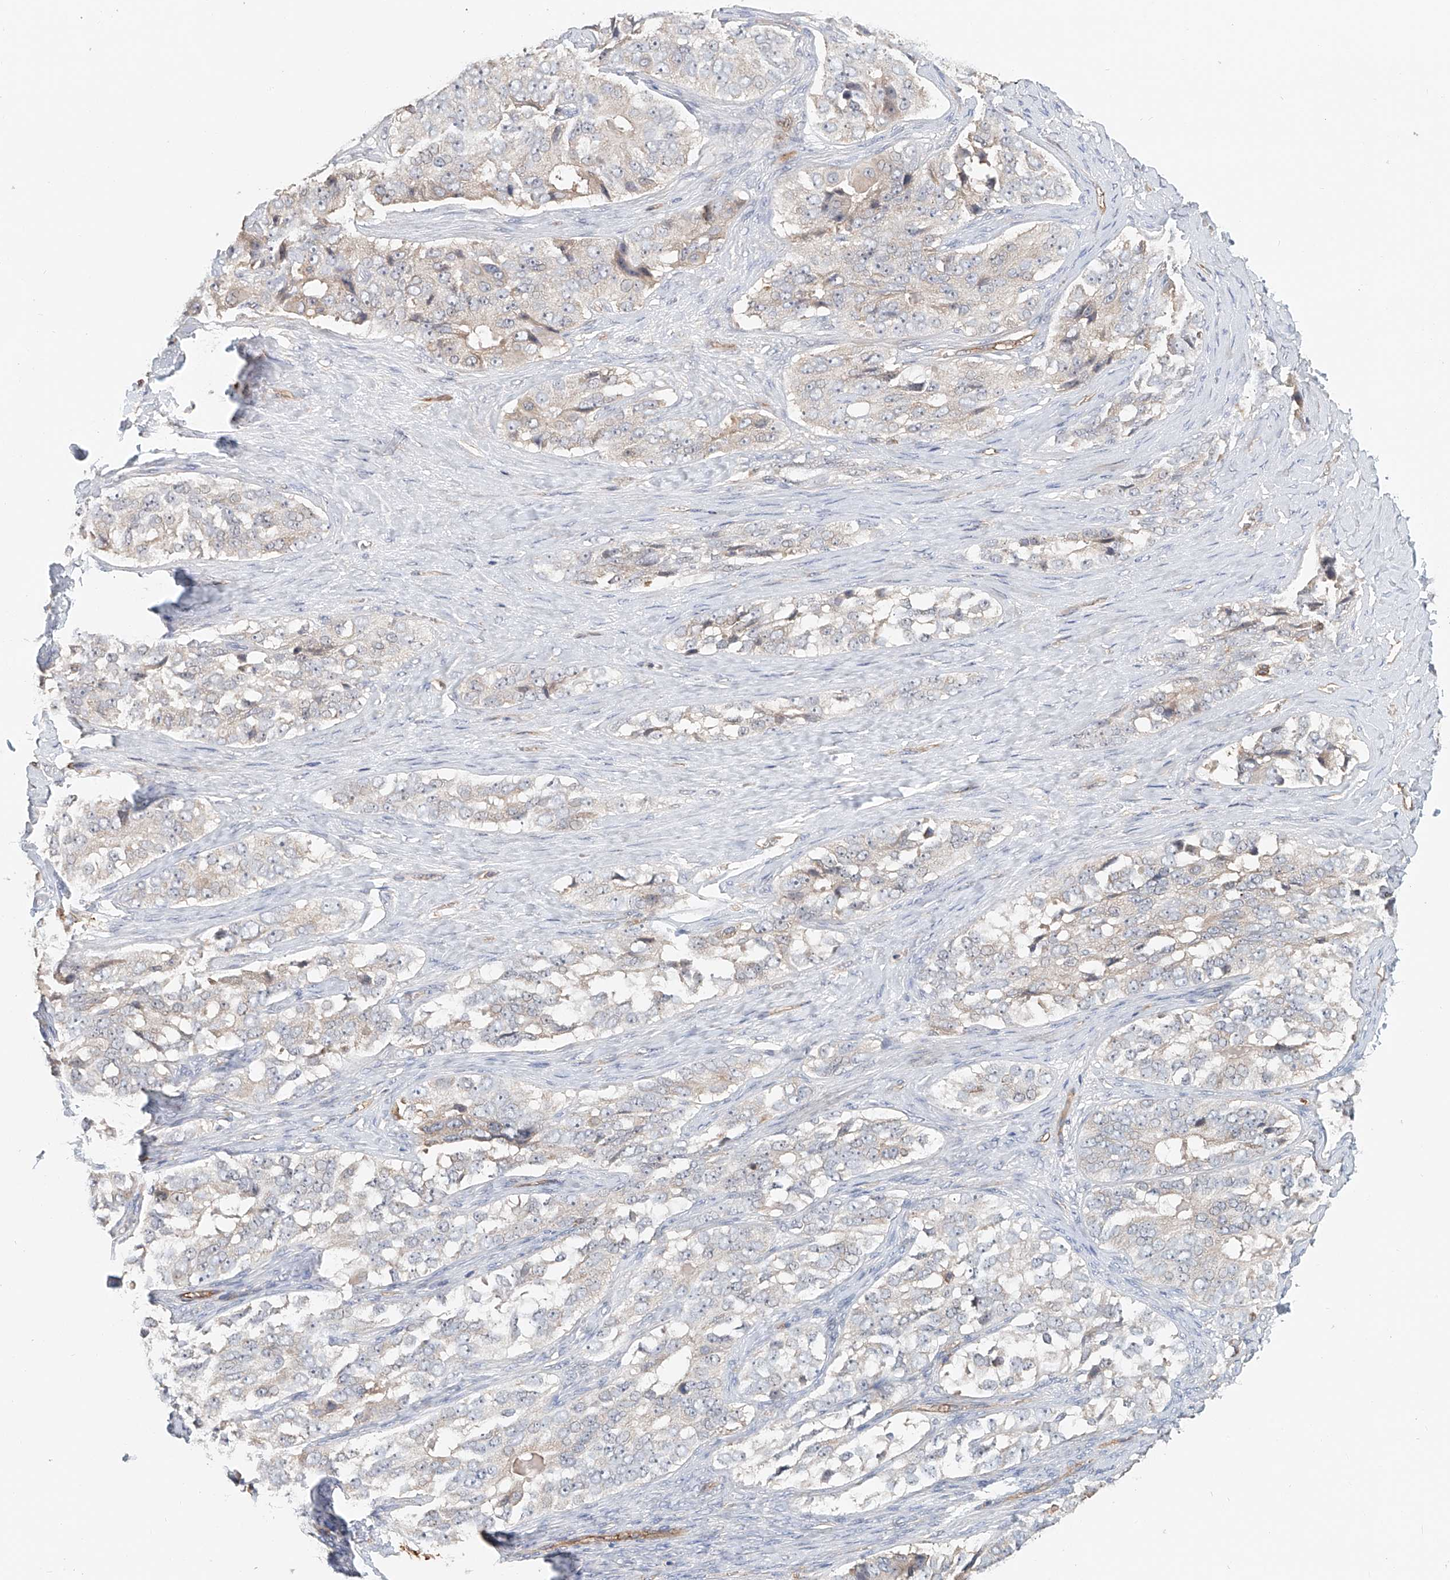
{"staining": {"intensity": "negative", "quantity": "none", "location": "none"}, "tissue": "ovarian cancer", "cell_type": "Tumor cells", "image_type": "cancer", "snomed": [{"axis": "morphology", "description": "Carcinoma, endometroid"}, {"axis": "topography", "description": "Ovary"}], "caption": "Ovarian endometroid carcinoma stained for a protein using immunohistochemistry (IHC) shows no expression tumor cells.", "gene": "FRYL", "patient": {"sex": "female", "age": 51}}